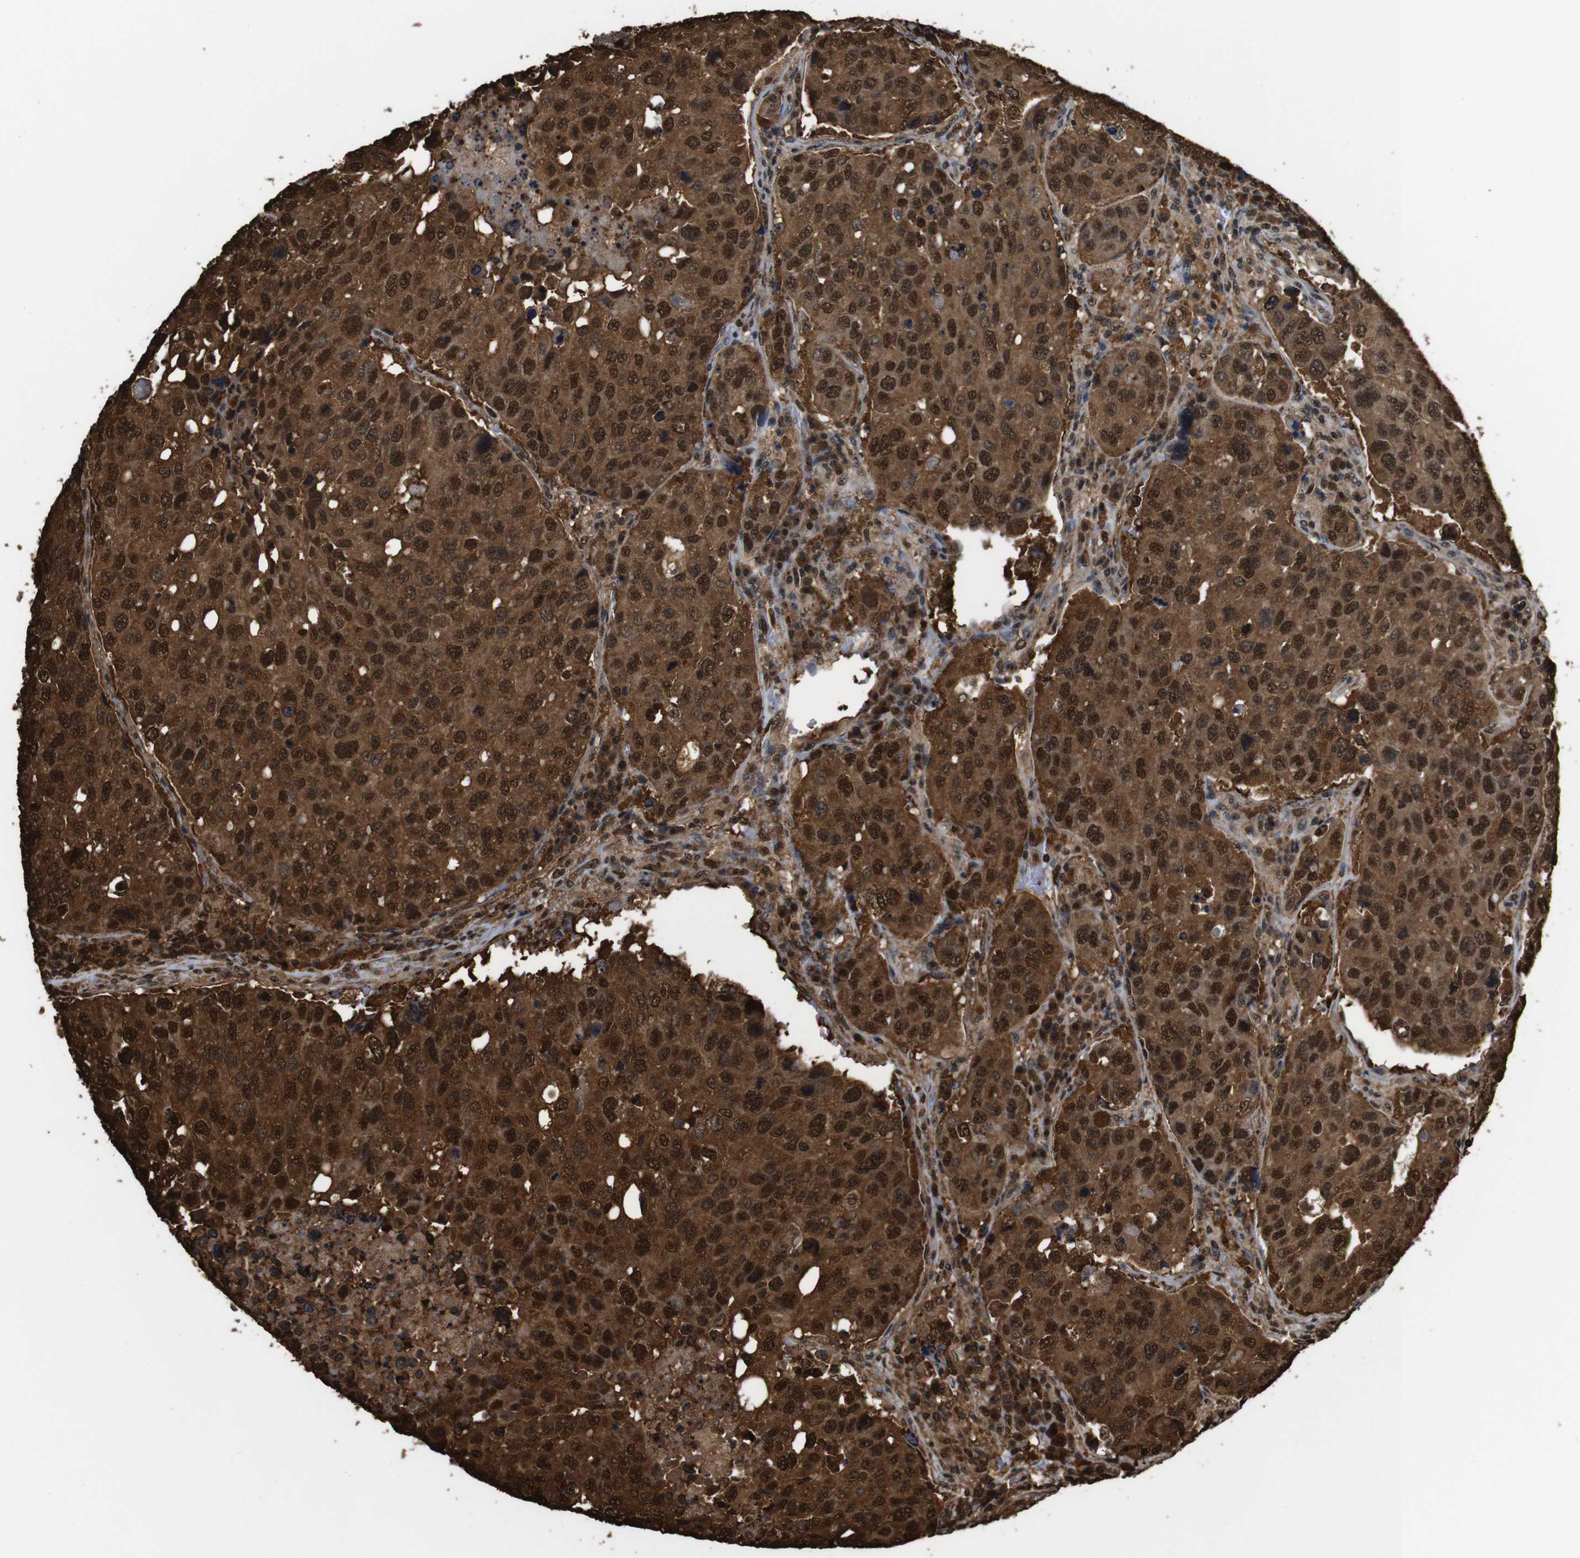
{"staining": {"intensity": "strong", "quantity": ">75%", "location": "cytoplasmic/membranous,nuclear"}, "tissue": "urothelial cancer", "cell_type": "Tumor cells", "image_type": "cancer", "snomed": [{"axis": "morphology", "description": "Urothelial carcinoma, High grade"}, {"axis": "topography", "description": "Lymph node"}, {"axis": "topography", "description": "Urinary bladder"}], "caption": "Tumor cells reveal high levels of strong cytoplasmic/membranous and nuclear expression in approximately >75% of cells in human urothelial cancer.", "gene": "VCP", "patient": {"sex": "male", "age": 51}}